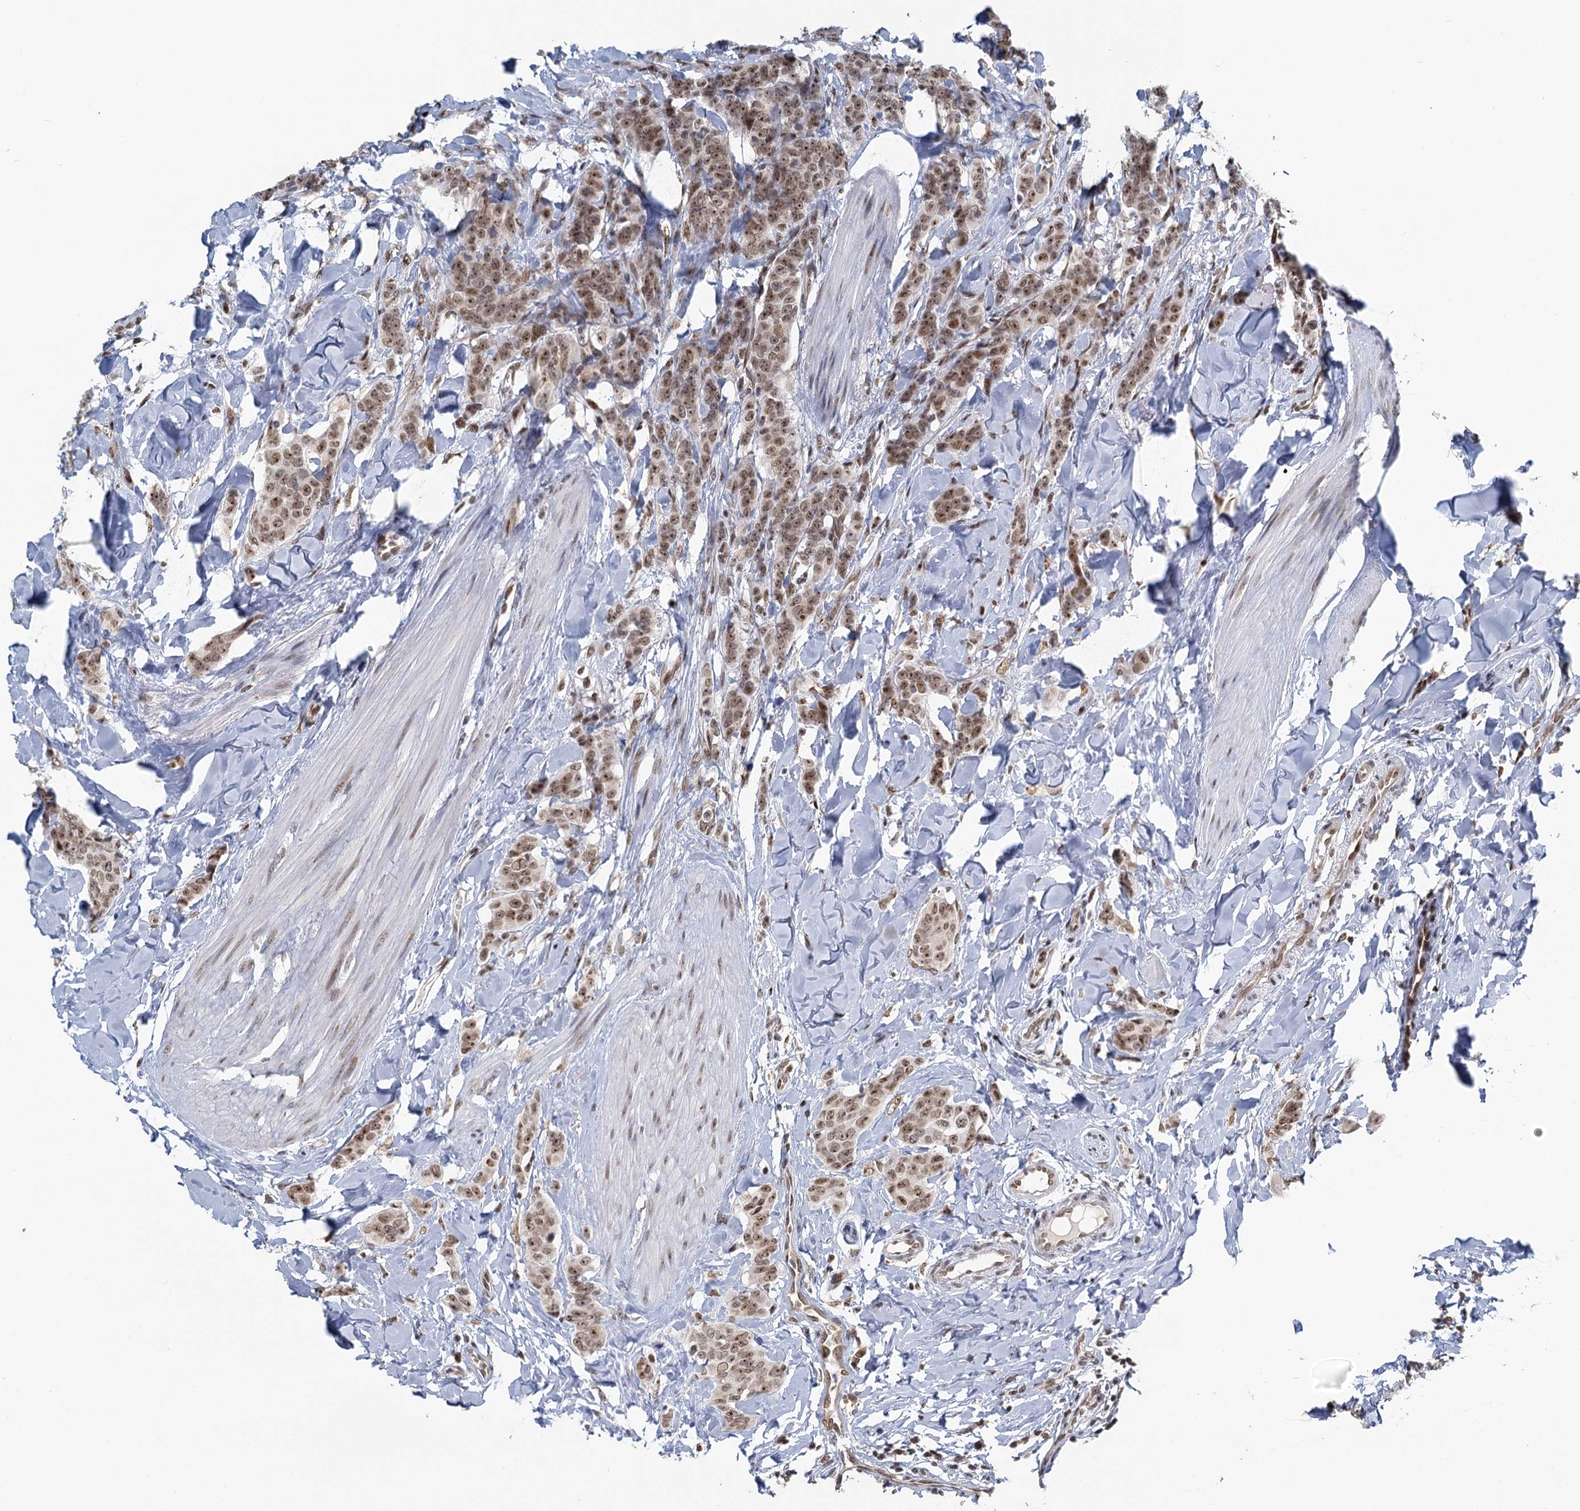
{"staining": {"intensity": "moderate", "quantity": ">75%", "location": "nuclear"}, "tissue": "breast cancer", "cell_type": "Tumor cells", "image_type": "cancer", "snomed": [{"axis": "morphology", "description": "Duct carcinoma"}, {"axis": "topography", "description": "Breast"}], "caption": "Moderate nuclear protein expression is seen in about >75% of tumor cells in breast cancer (invasive ductal carcinoma).", "gene": "TREX1", "patient": {"sex": "female", "age": 40}}